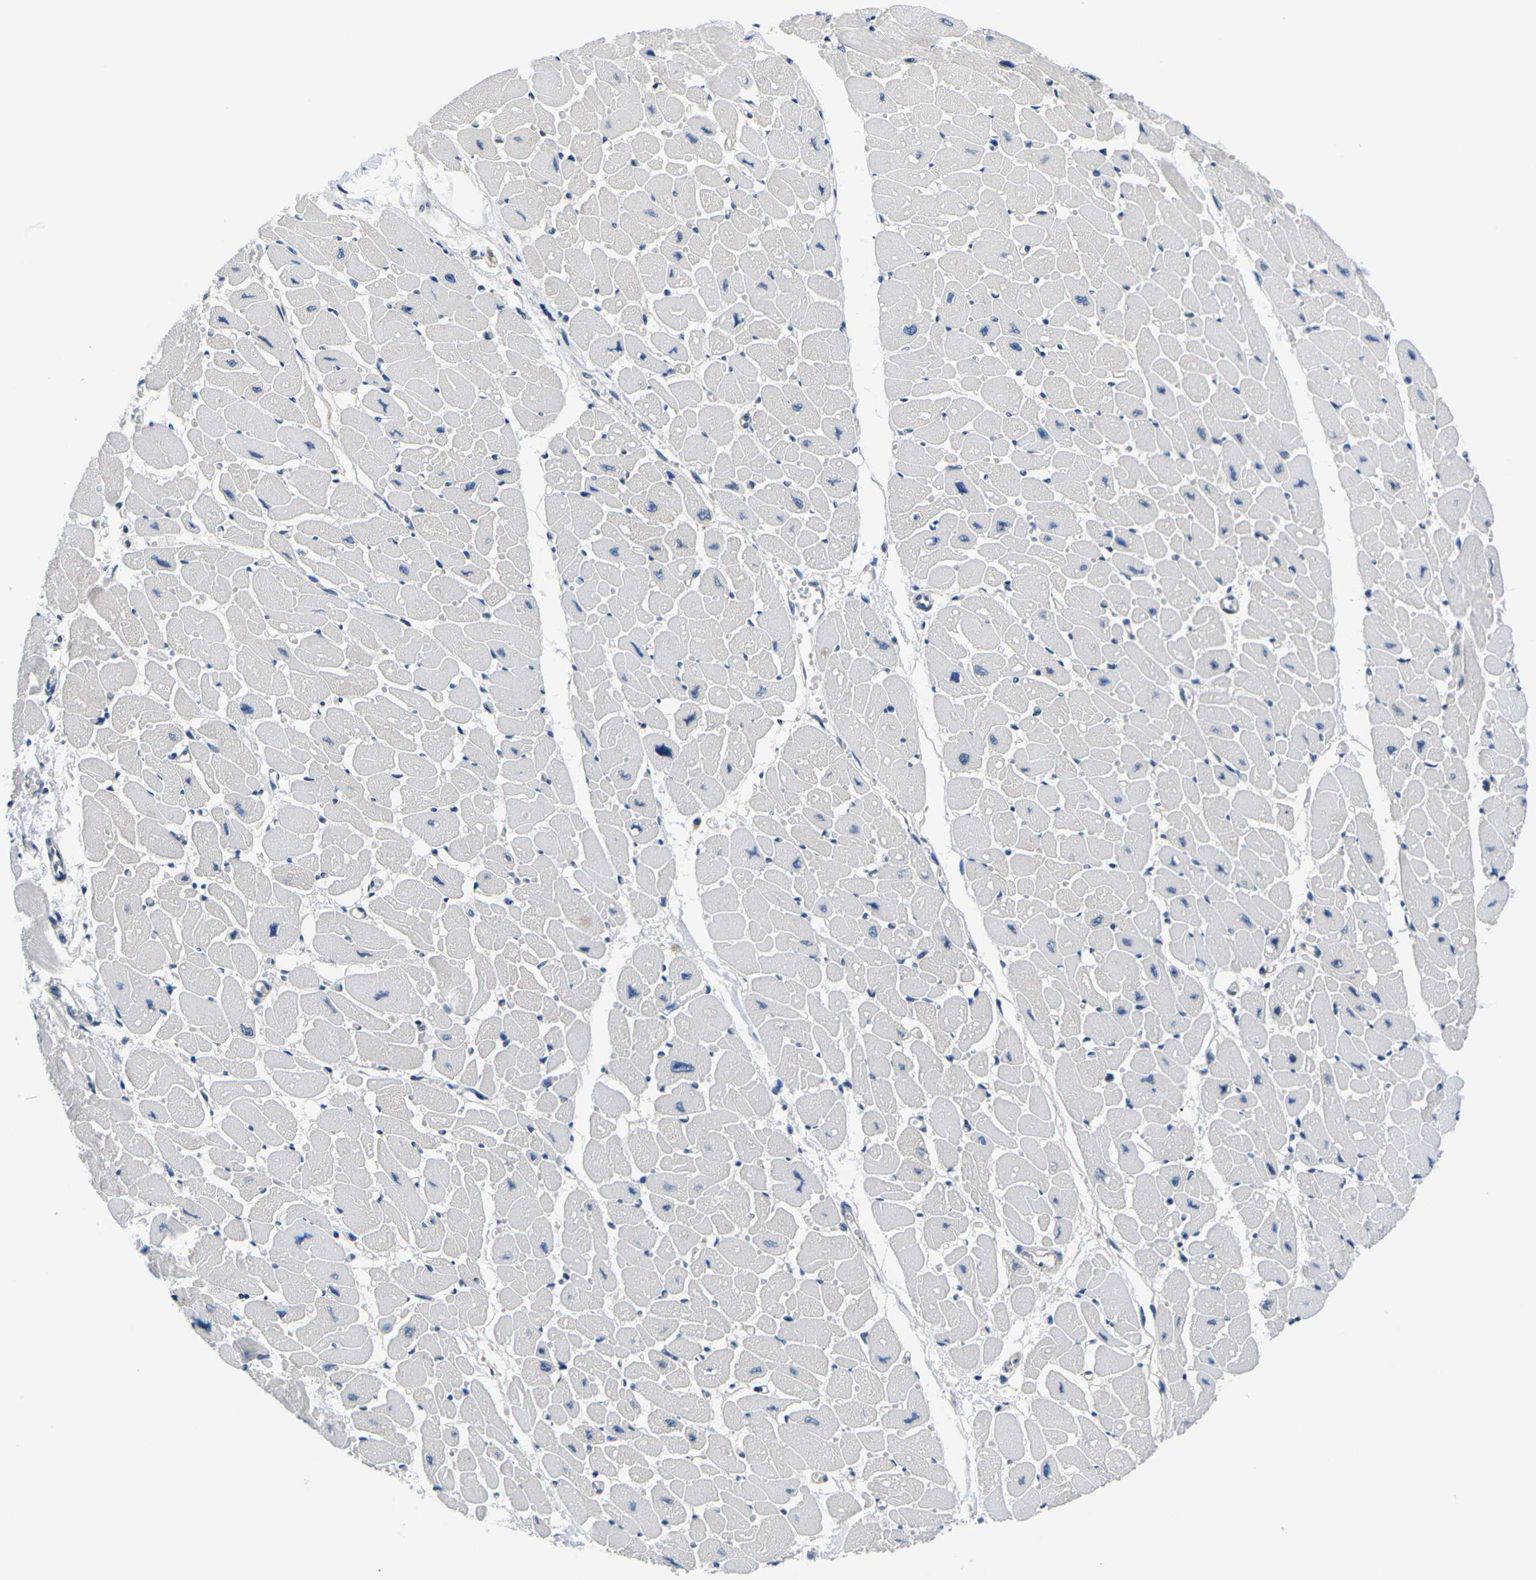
{"staining": {"intensity": "negative", "quantity": "none", "location": "none"}, "tissue": "heart muscle", "cell_type": "Cardiomyocytes", "image_type": "normal", "snomed": [{"axis": "morphology", "description": "Normal tissue, NOS"}, {"axis": "topography", "description": "Heart"}], "caption": "Human heart muscle stained for a protein using immunohistochemistry (IHC) shows no positivity in cardiomyocytes.", "gene": "GSK3B", "patient": {"sex": "female", "age": 54}}